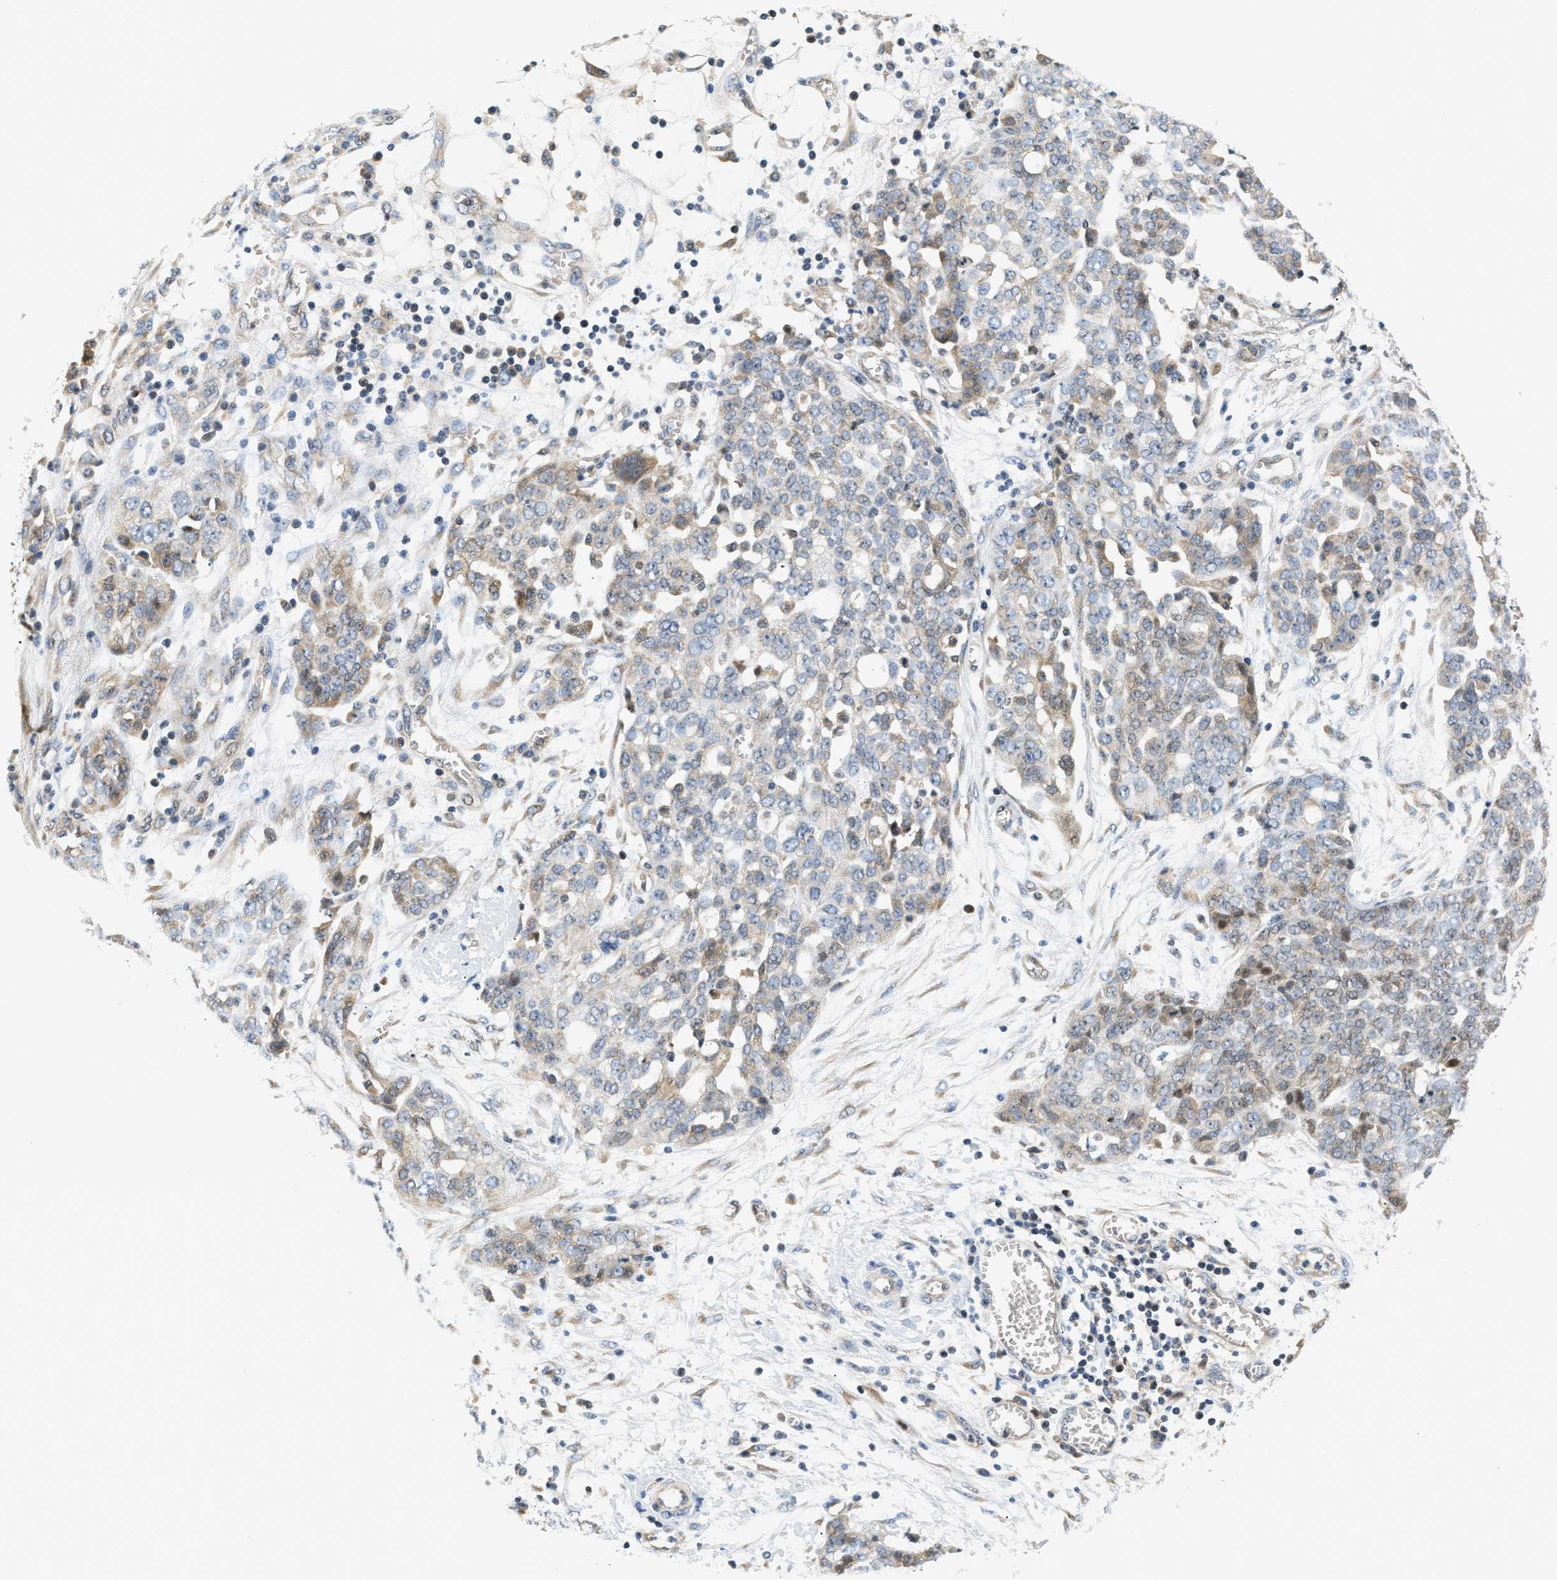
{"staining": {"intensity": "weak", "quantity": "25%-75%", "location": "cytoplasmic/membranous"}, "tissue": "ovarian cancer", "cell_type": "Tumor cells", "image_type": "cancer", "snomed": [{"axis": "morphology", "description": "Cystadenocarcinoma, serous, NOS"}, {"axis": "topography", "description": "Soft tissue"}, {"axis": "topography", "description": "Ovary"}], "caption": "Immunohistochemical staining of human ovarian cancer demonstrates low levels of weak cytoplasmic/membranous protein positivity in approximately 25%-75% of tumor cells. The protein of interest is stained brown, and the nuclei are stained in blue (DAB (3,3'-diaminobenzidine) IHC with brightfield microscopy, high magnification).", "gene": "TNIP2", "patient": {"sex": "female", "age": 57}}